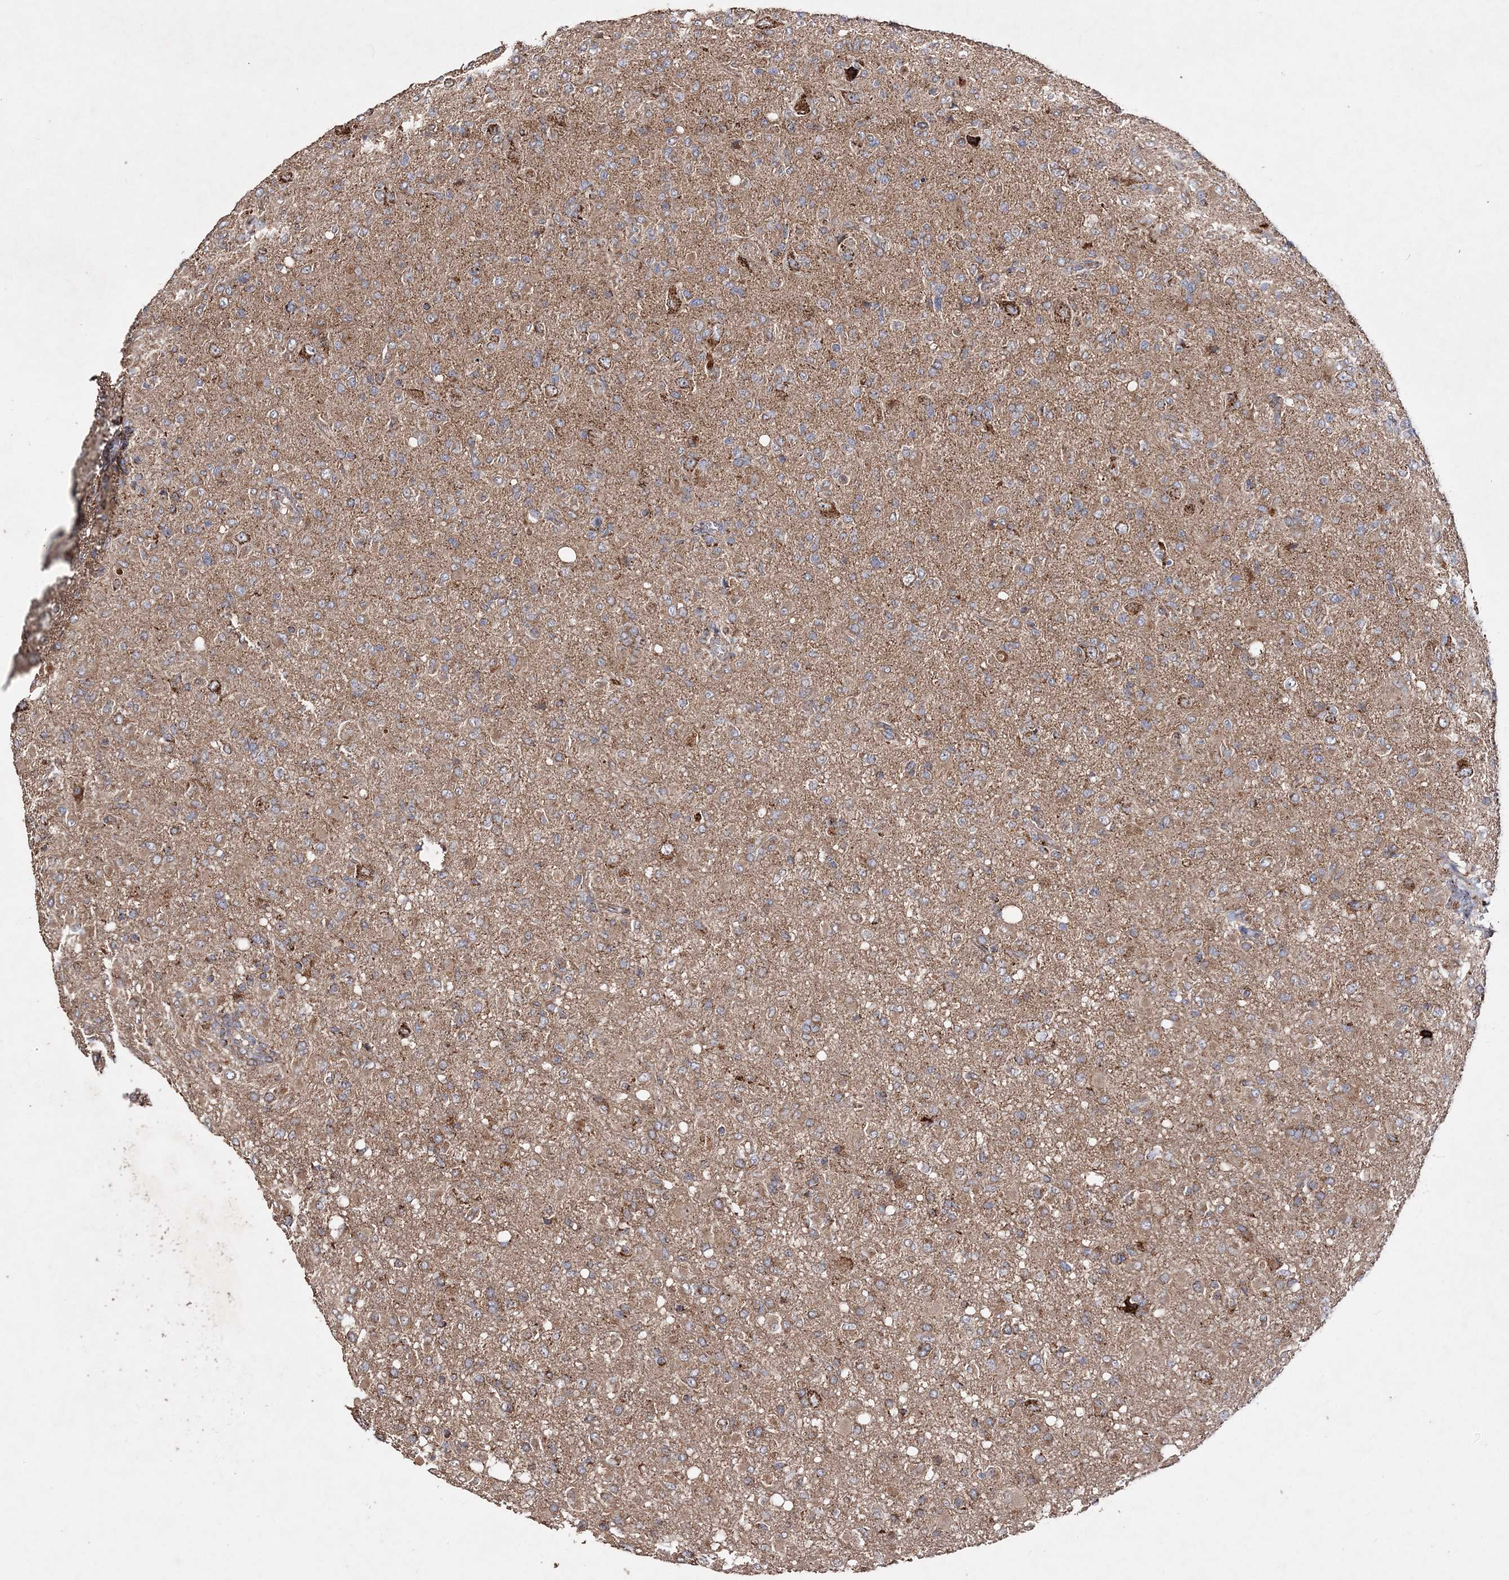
{"staining": {"intensity": "weak", "quantity": ">75%", "location": "cytoplasmic/membranous"}, "tissue": "glioma", "cell_type": "Tumor cells", "image_type": "cancer", "snomed": [{"axis": "morphology", "description": "Glioma, malignant, High grade"}, {"axis": "topography", "description": "Brain"}], "caption": "A histopathology image showing weak cytoplasmic/membranous expression in approximately >75% of tumor cells in malignant glioma (high-grade), as visualized by brown immunohistochemical staining.", "gene": "POC5", "patient": {"sex": "female", "age": 57}}